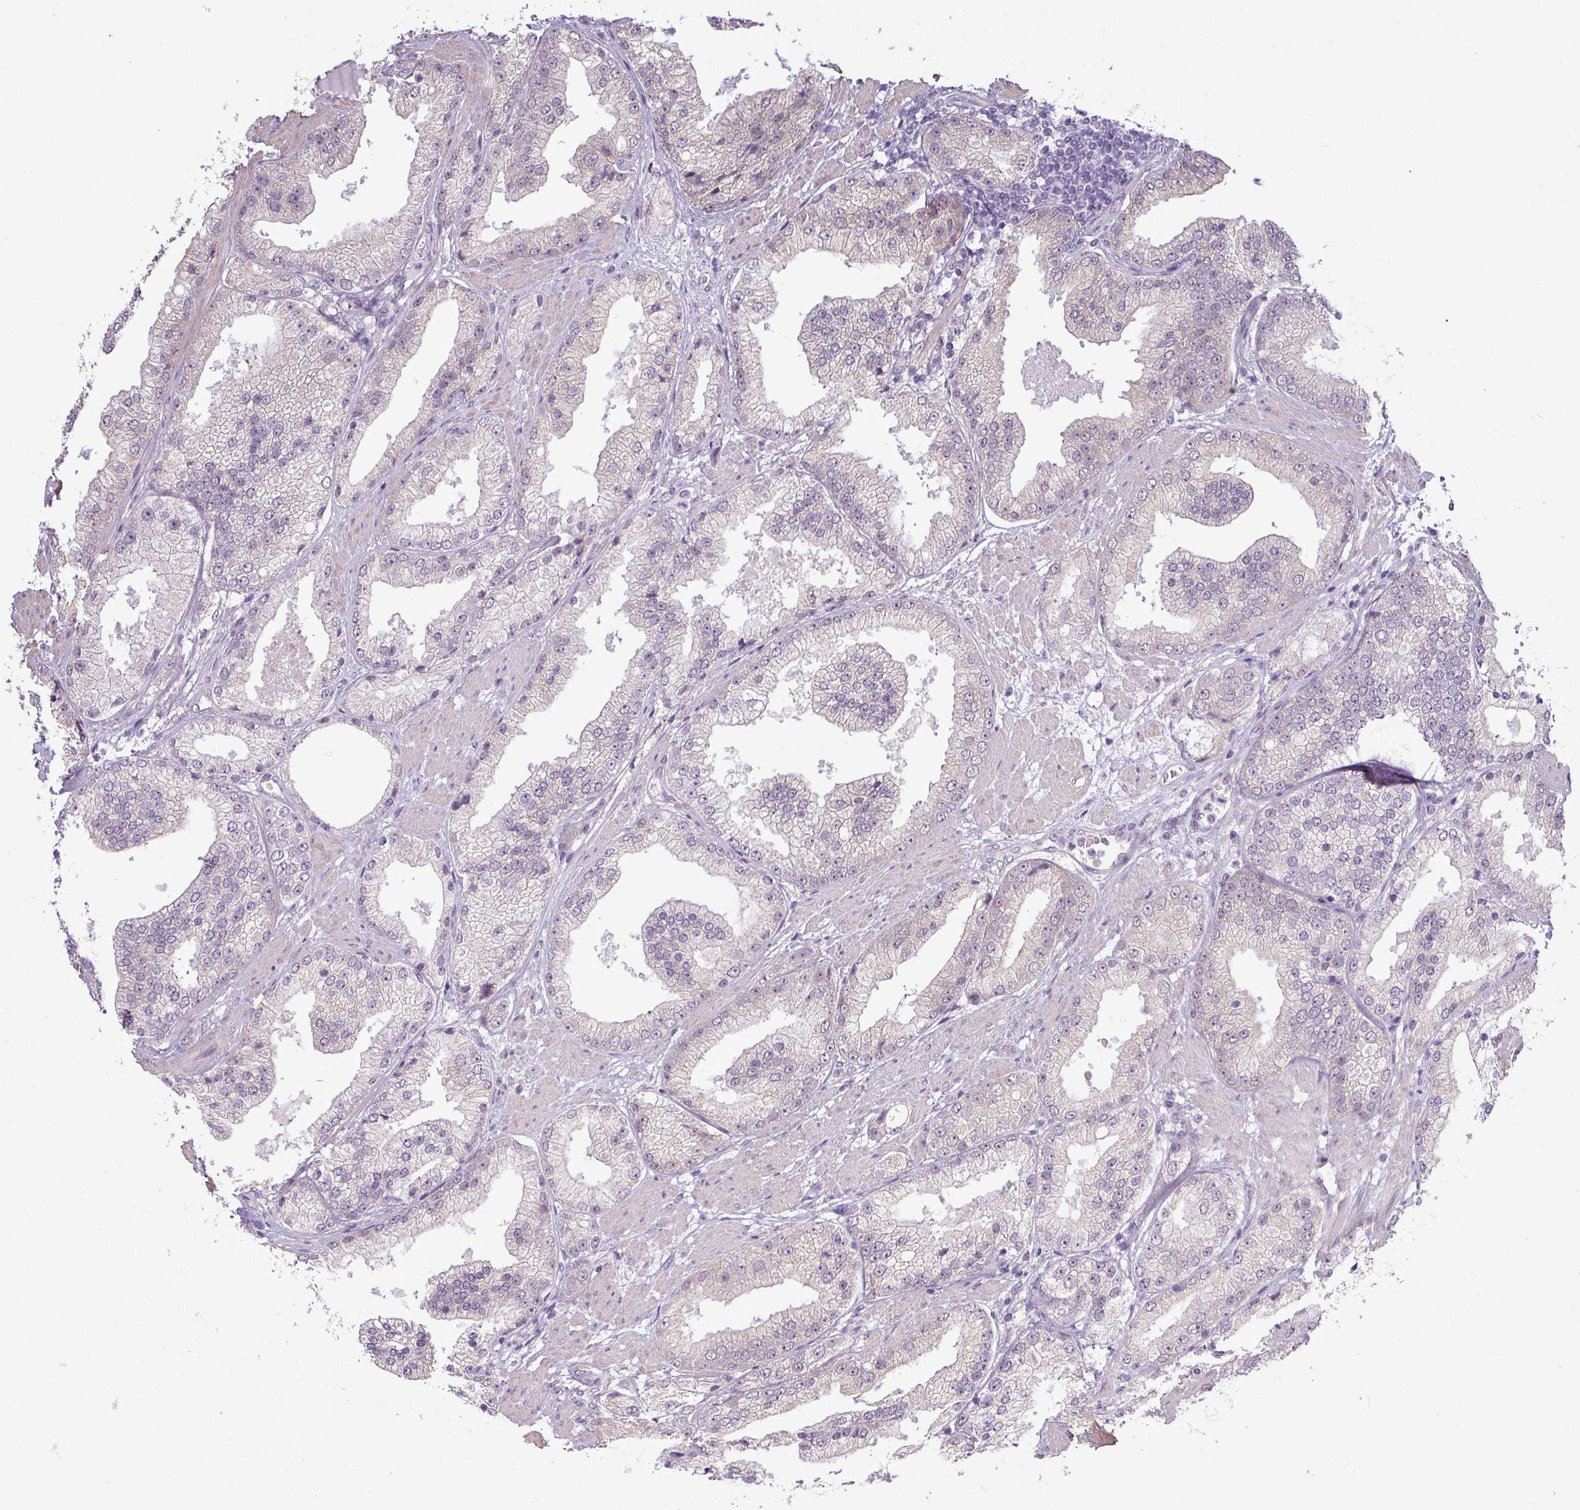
{"staining": {"intensity": "negative", "quantity": "none", "location": "none"}, "tissue": "prostate cancer", "cell_type": "Tumor cells", "image_type": "cancer", "snomed": [{"axis": "morphology", "description": "Adenocarcinoma, Low grade"}, {"axis": "topography", "description": "Prostate"}], "caption": "Immunohistochemical staining of human prostate cancer (low-grade adenocarcinoma) exhibits no significant positivity in tumor cells.", "gene": "ZNF217", "patient": {"sex": "male", "age": 67}}